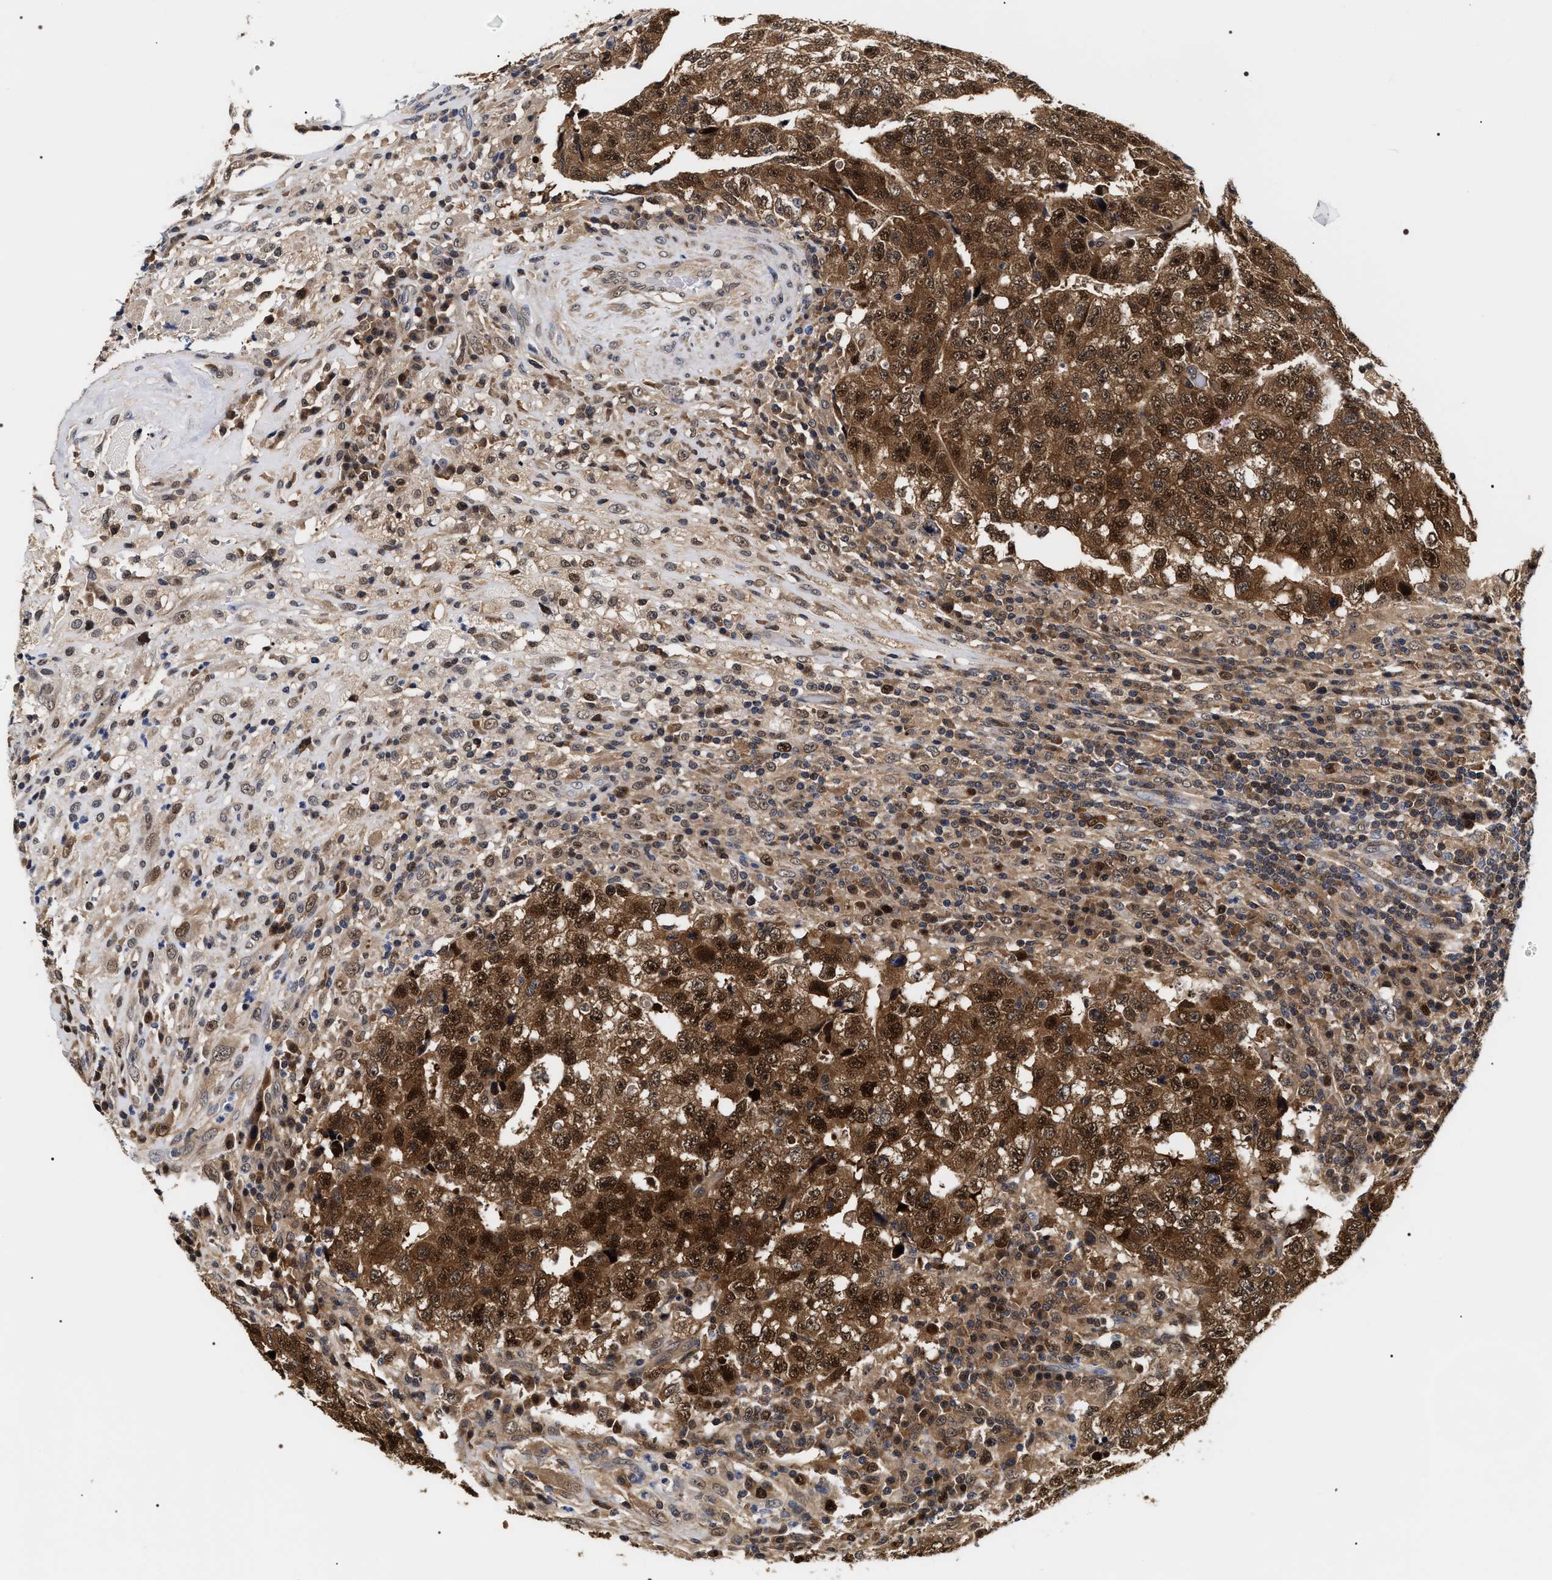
{"staining": {"intensity": "strong", "quantity": ">75%", "location": "cytoplasmic/membranous,nuclear"}, "tissue": "testis cancer", "cell_type": "Tumor cells", "image_type": "cancer", "snomed": [{"axis": "morphology", "description": "Necrosis, NOS"}, {"axis": "morphology", "description": "Carcinoma, Embryonal, NOS"}, {"axis": "topography", "description": "Testis"}], "caption": "IHC photomicrograph of neoplastic tissue: human testis embryonal carcinoma stained using immunohistochemistry (IHC) shows high levels of strong protein expression localized specifically in the cytoplasmic/membranous and nuclear of tumor cells, appearing as a cytoplasmic/membranous and nuclear brown color.", "gene": "BAG6", "patient": {"sex": "male", "age": 19}}